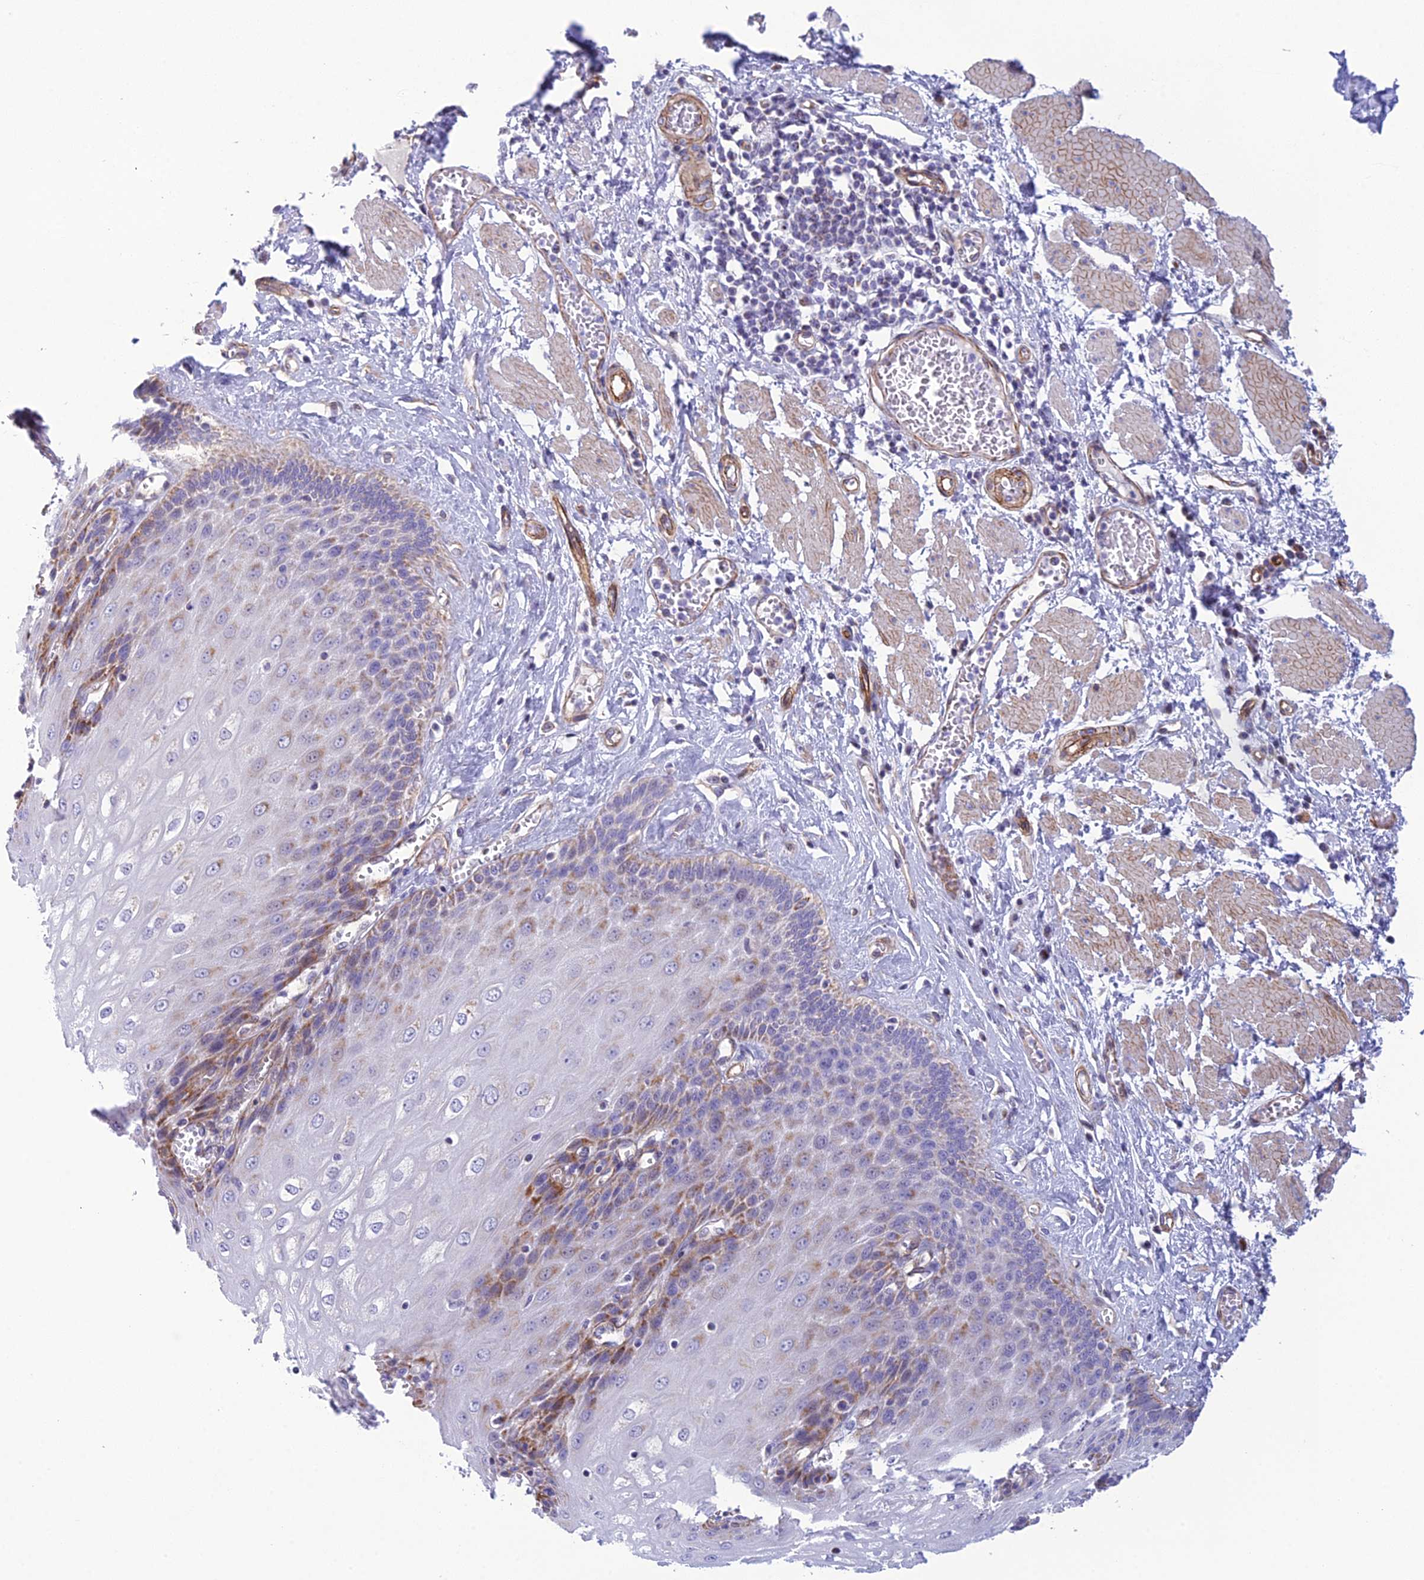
{"staining": {"intensity": "moderate", "quantity": "<25%", "location": "cytoplasmic/membranous"}, "tissue": "esophagus", "cell_type": "Squamous epithelial cells", "image_type": "normal", "snomed": [{"axis": "morphology", "description": "Normal tissue, NOS"}, {"axis": "topography", "description": "Esophagus"}], "caption": "Protein expression analysis of unremarkable esophagus reveals moderate cytoplasmic/membranous expression in about <25% of squamous epithelial cells.", "gene": "POMGNT1", "patient": {"sex": "male", "age": 60}}